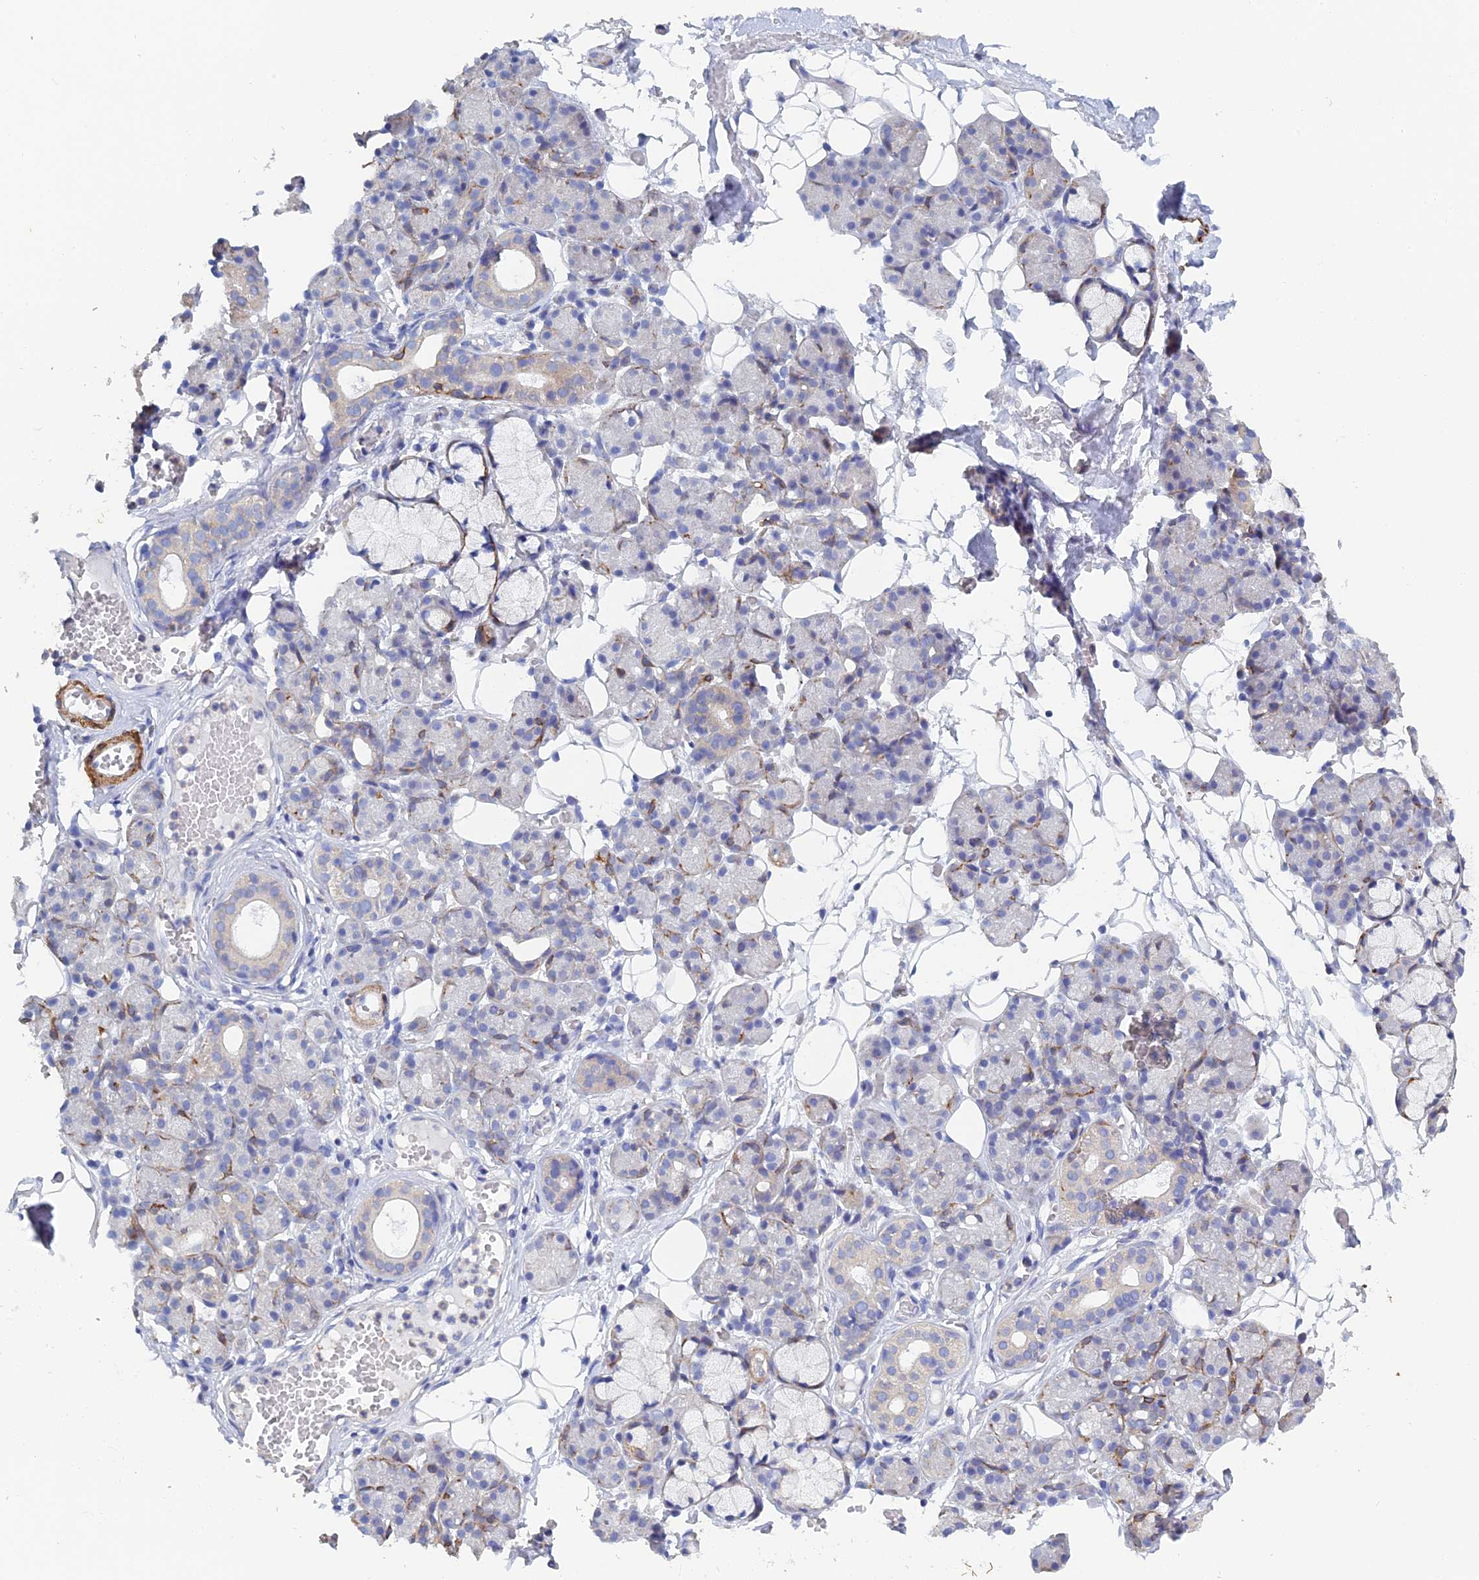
{"staining": {"intensity": "weak", "quantity": "<25%", "location": "cytoplasmic/membranous"}, "tissue": "salivary gland", "cell_type": "Glandular cells", "image_type": "normal", "snomed": [{"axis": "morphology", "description": "Normal tissue, NOS"}, {"axis": "topography", "description": "Salivary gland"}], "caption": "Photomicrograph shows no significant protein positivity in glandular cells of normal salivary gland. The staining is performed using DAB (3,3'-diaminobenzidine) brown chromogen with nuclei counter-stained in using hematoxylin.", "gene": "PCDHA8", "patient": {"sex": "male", "age": 63}}